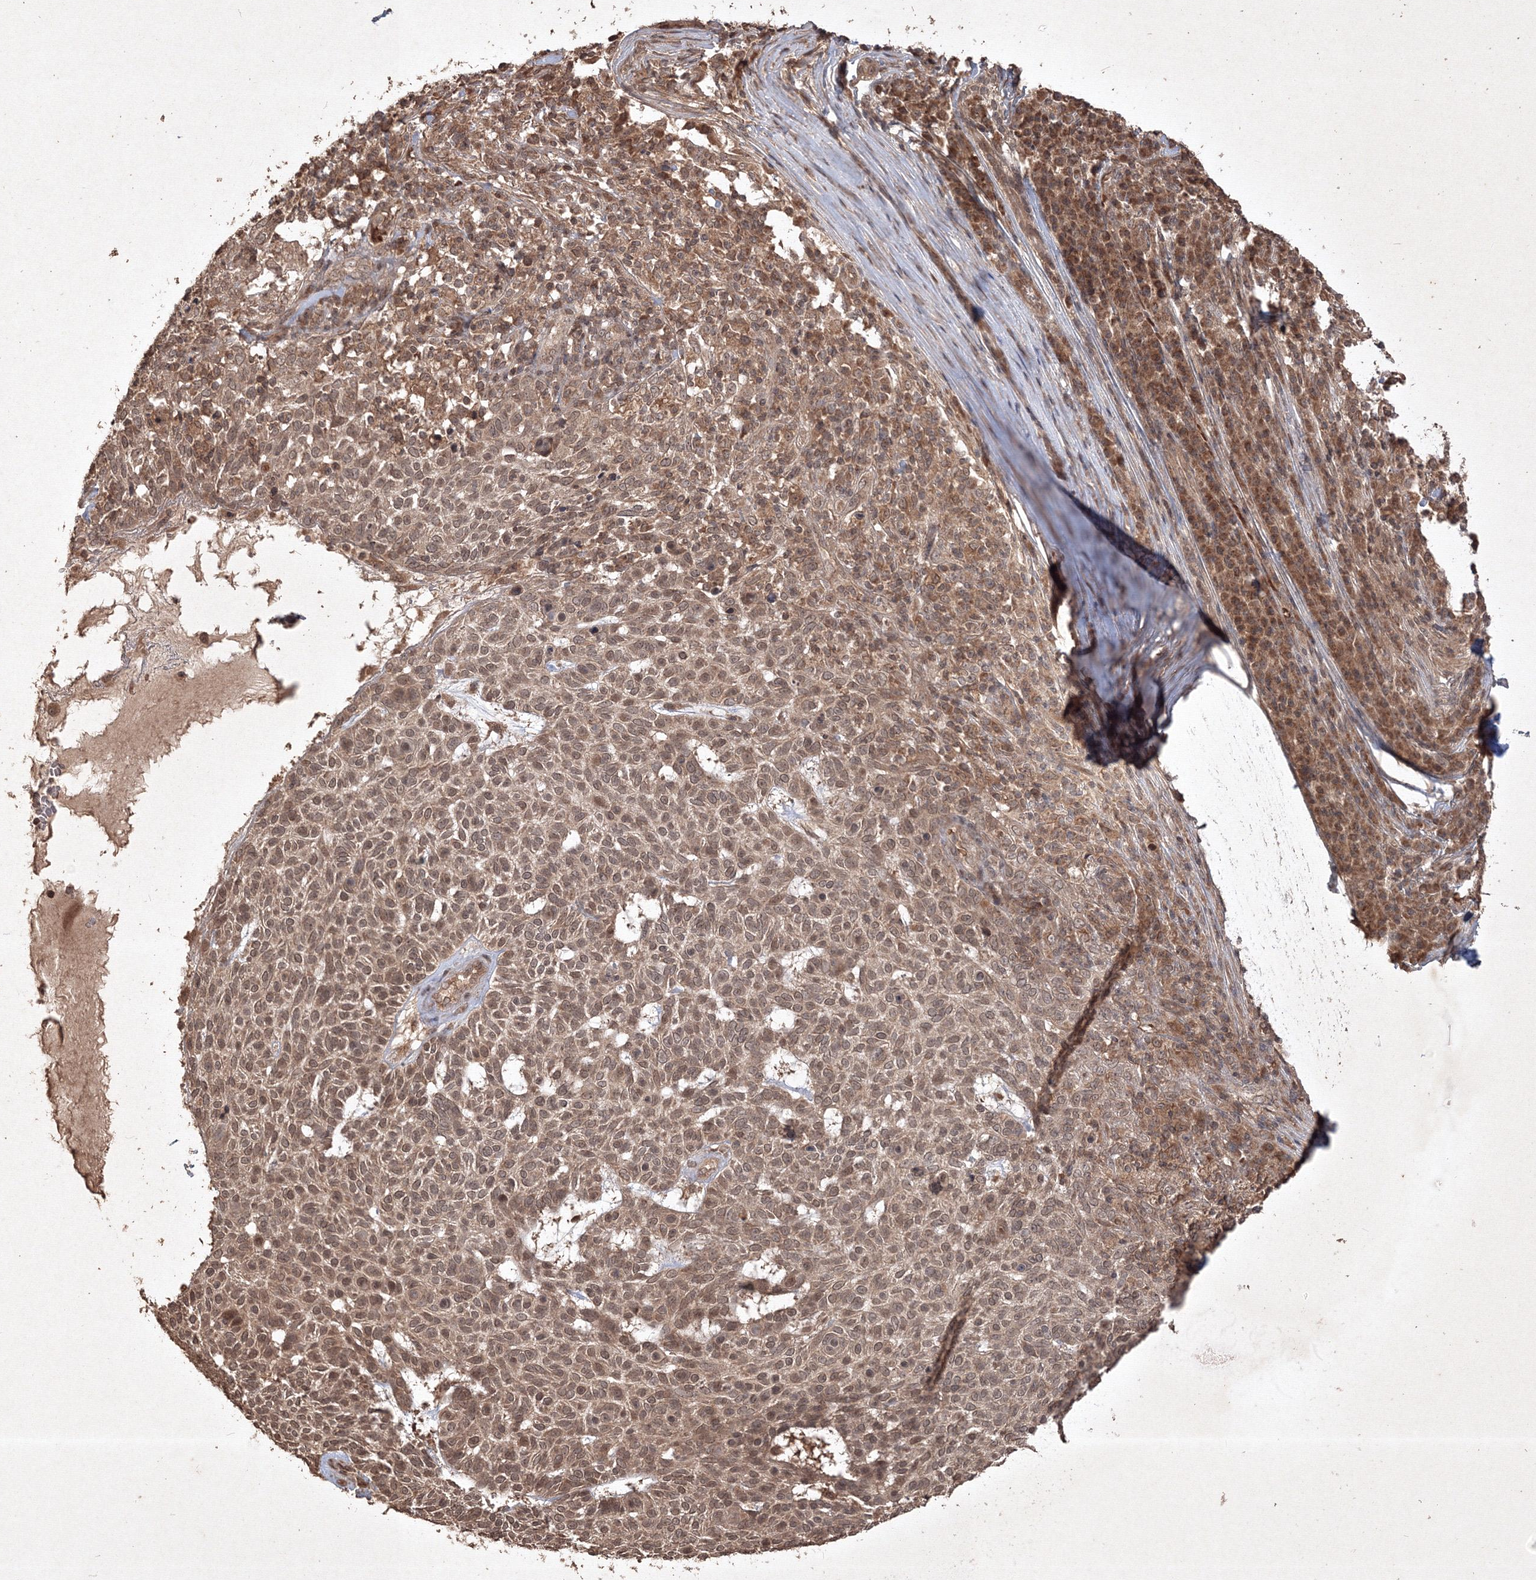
{"staining": {"intensity": "moderate", "quantity": ">75%", "location": "cytoplasmic/membranous,nuclear"}, "tissue": "skin cancer", "cell_type": "Tumor cells", "image_type": "cancer", "snomed": [{"axis": "morphology", "description": "Squamous cell carcinoma, NOS"}, {"axis": "topography", "description": "Skin"}], "caption": "Tumor cells reveal medium levels of moderate cytoplasmic/membranous and nuclear expression in about >75% of cells in skin cancer (squamous cell carcinoma).", "gene": "PELI3", "patient": {"sex": "female", "age": 90}}